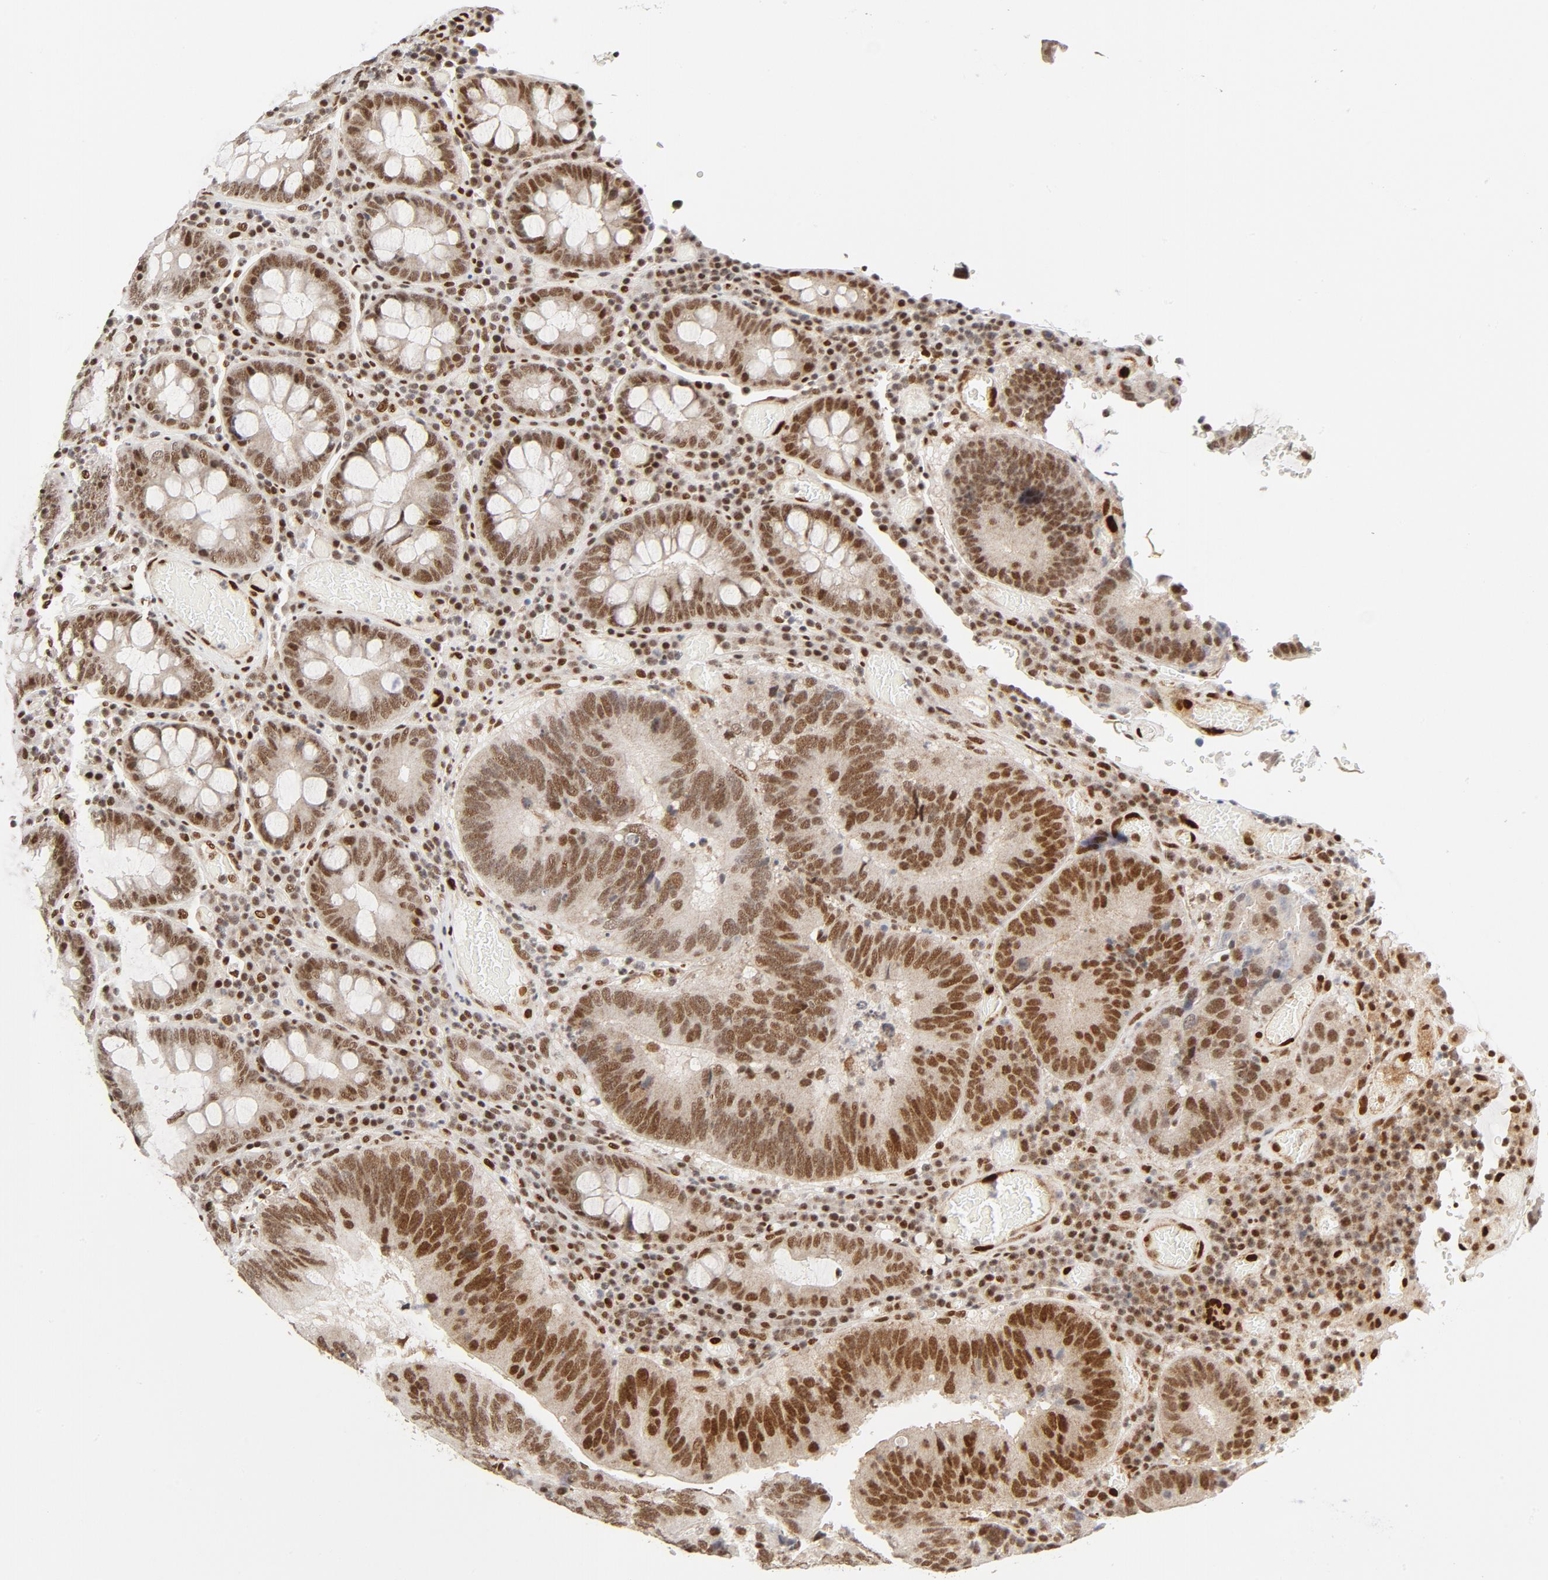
{"staining": {"intensity": "moderate", "quantity": ">75%", "location": "nuclear"}, "tissue": "colorectal cancer", "cell_type": "Tumor cells", "image_type": "cancer", "snomed": [{"axis": "morphology", "description": "Normal tissue, NOS"}, {"axis": "morphology", "description": "Adenocarcinoma, NOS"}, {"axis": "topography", "description": "Colon"}], "caption": "Tumor cells exhibit moderate nuclear staining in approximately >75% of cells in colorectal adenocarcinoma. Immunohistochemistry (ihc) stains the protein of interest in brown and the nuclei are stained blue.", "gene": "MEF2A", "patient": {"sex": "female", "age": 78}}